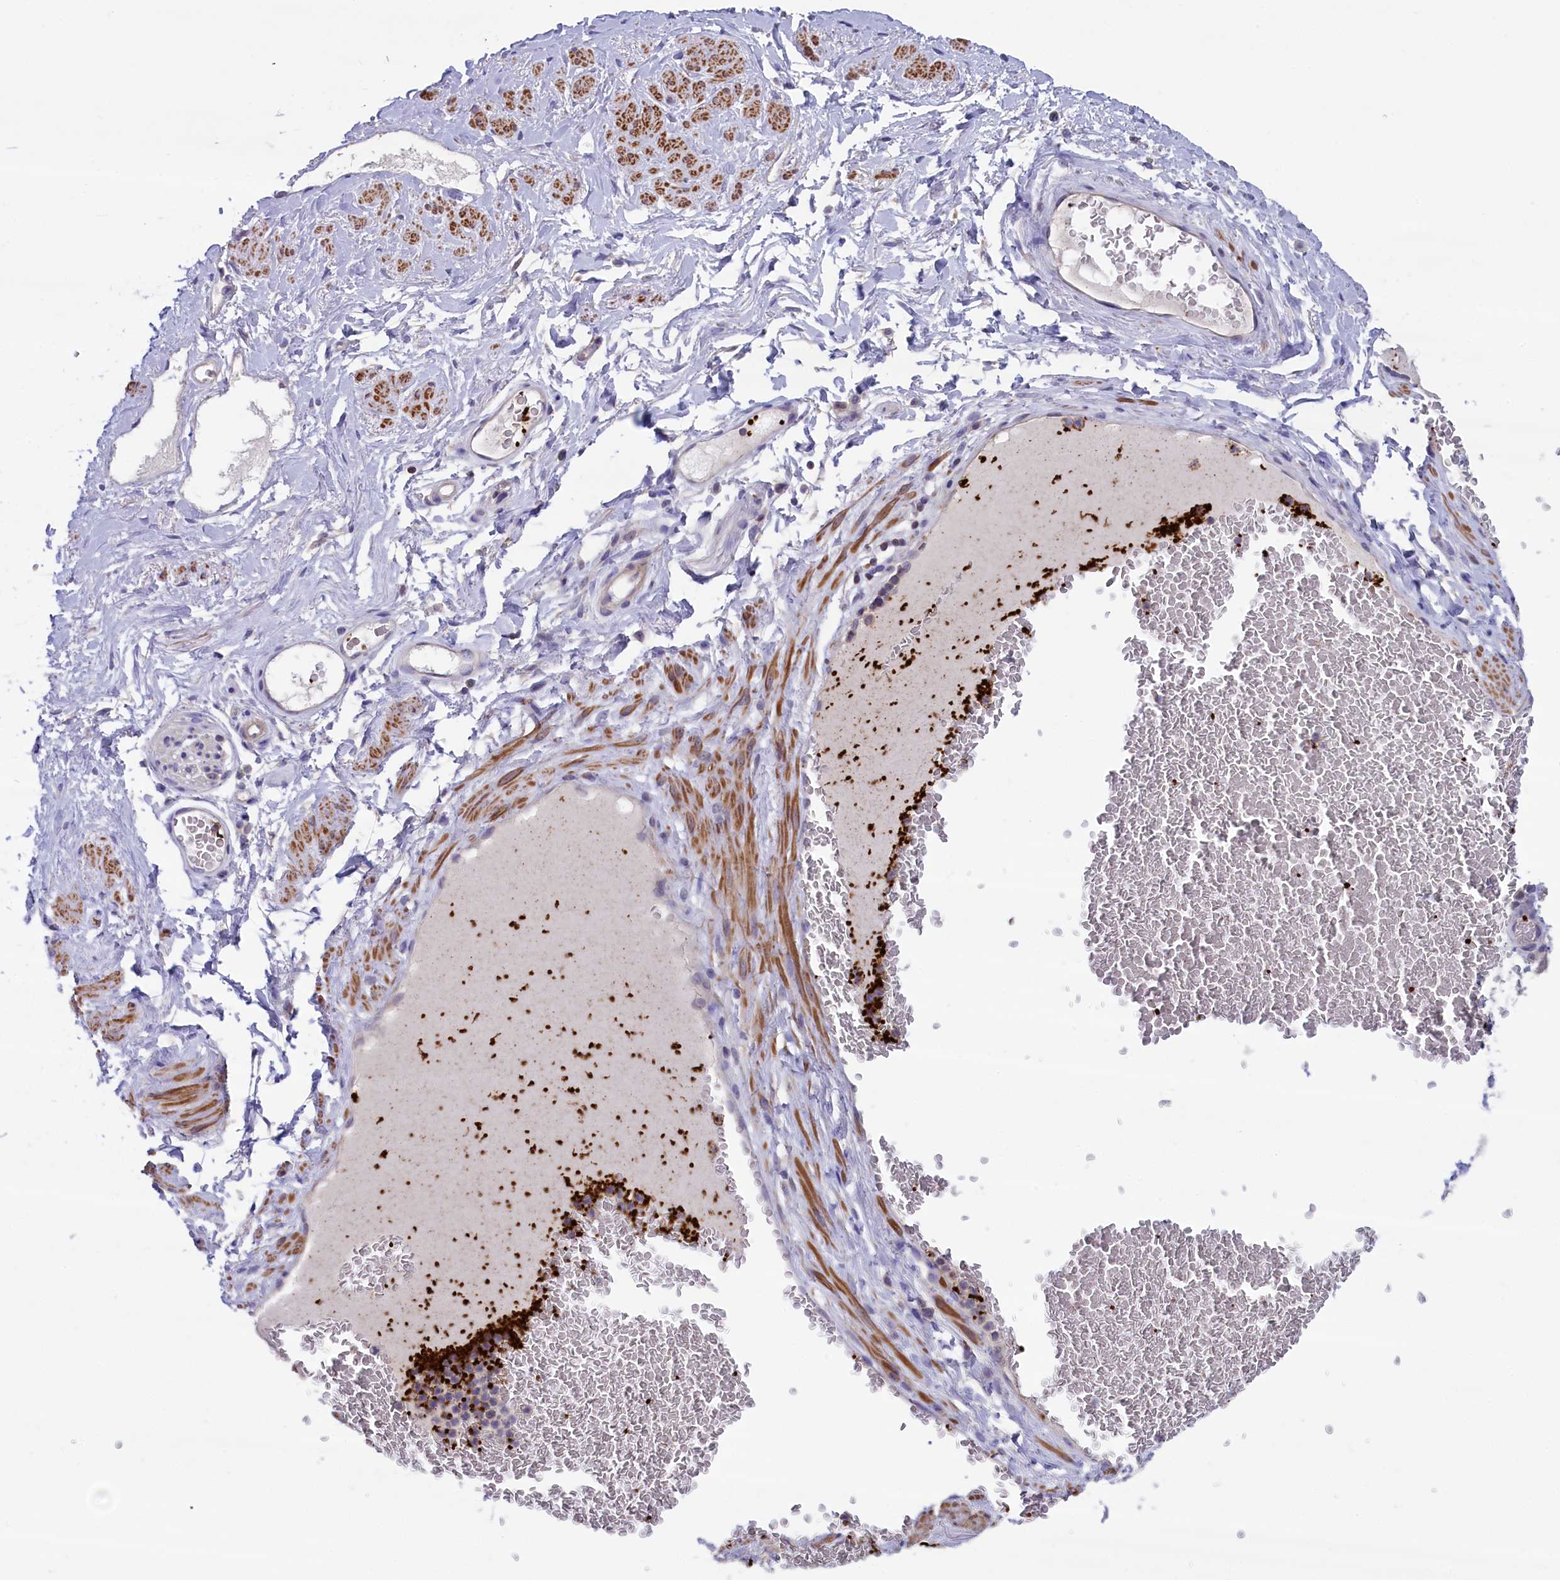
{"staining": {"intensity": "moderate", "quantity": "<25%", "location": "cytoplasmic/membranous"}, "tissue": "adipose tissue", "cell_type": "Adipocytes", "image_type": "normal", "snomed": [{"axis": "morphology", "description": "Normal tissue, NOS"}, {"axis": "morphology", "description": "Adenocarcinoma, NOS"}, {"axis": "topography", "description": "Rectum"}, {"axis": "topography", "description": "Vagina"}, {"axis": "topography", "description": "Peripheral nerve tissue"}], "caption": "Adipose tissue stained with DAB immunohistochemistry demonstrates low levels of moderate cytoplasmic/membranous staining in approximately <25% of adipocytes. The protein is shown in brown color, while the nuclei are stained blue.", "gene": "HEATR3", "patient": {"sex": "female", "age": 71}}